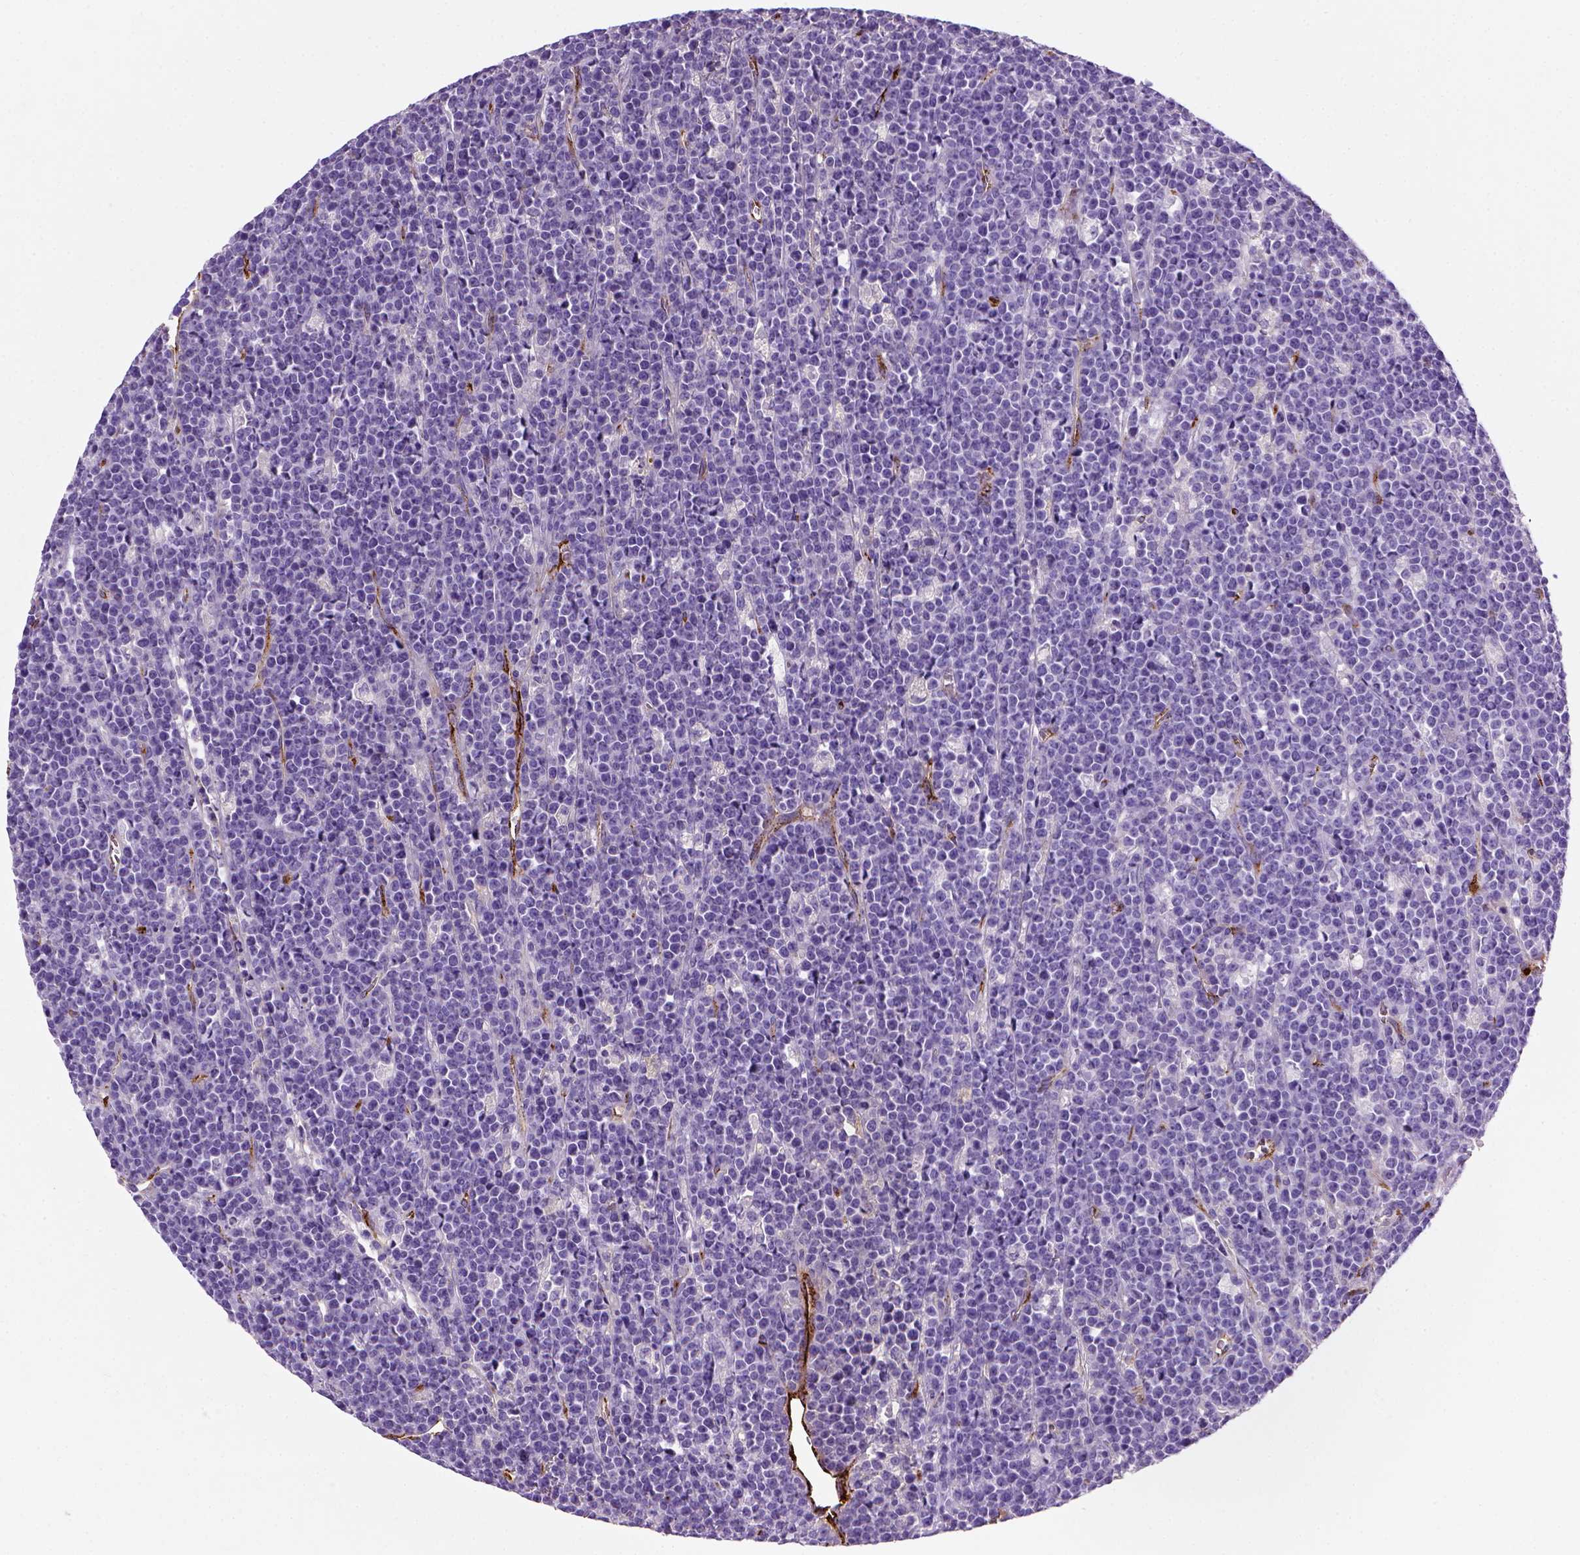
{"staining": {"intensity": "negative", "quantity": "none", "location": "none"}, "tissue": "lymphoma", "cell_type": "Tumor cells", "image_type": "cancer", "snomed": [{"axis": "morphology", "description": "Malignant lymphoma, non-Hodgkin's type, High grade"}, {"axis": "topography", "description": "Ovary"}], "caption": "This is an immunohistochemistry (IHC) micrograph of lymphoma. There is no expression in tumor cells.", "gene": "VWF", "patient": {"sex": "female", "age": 56}}